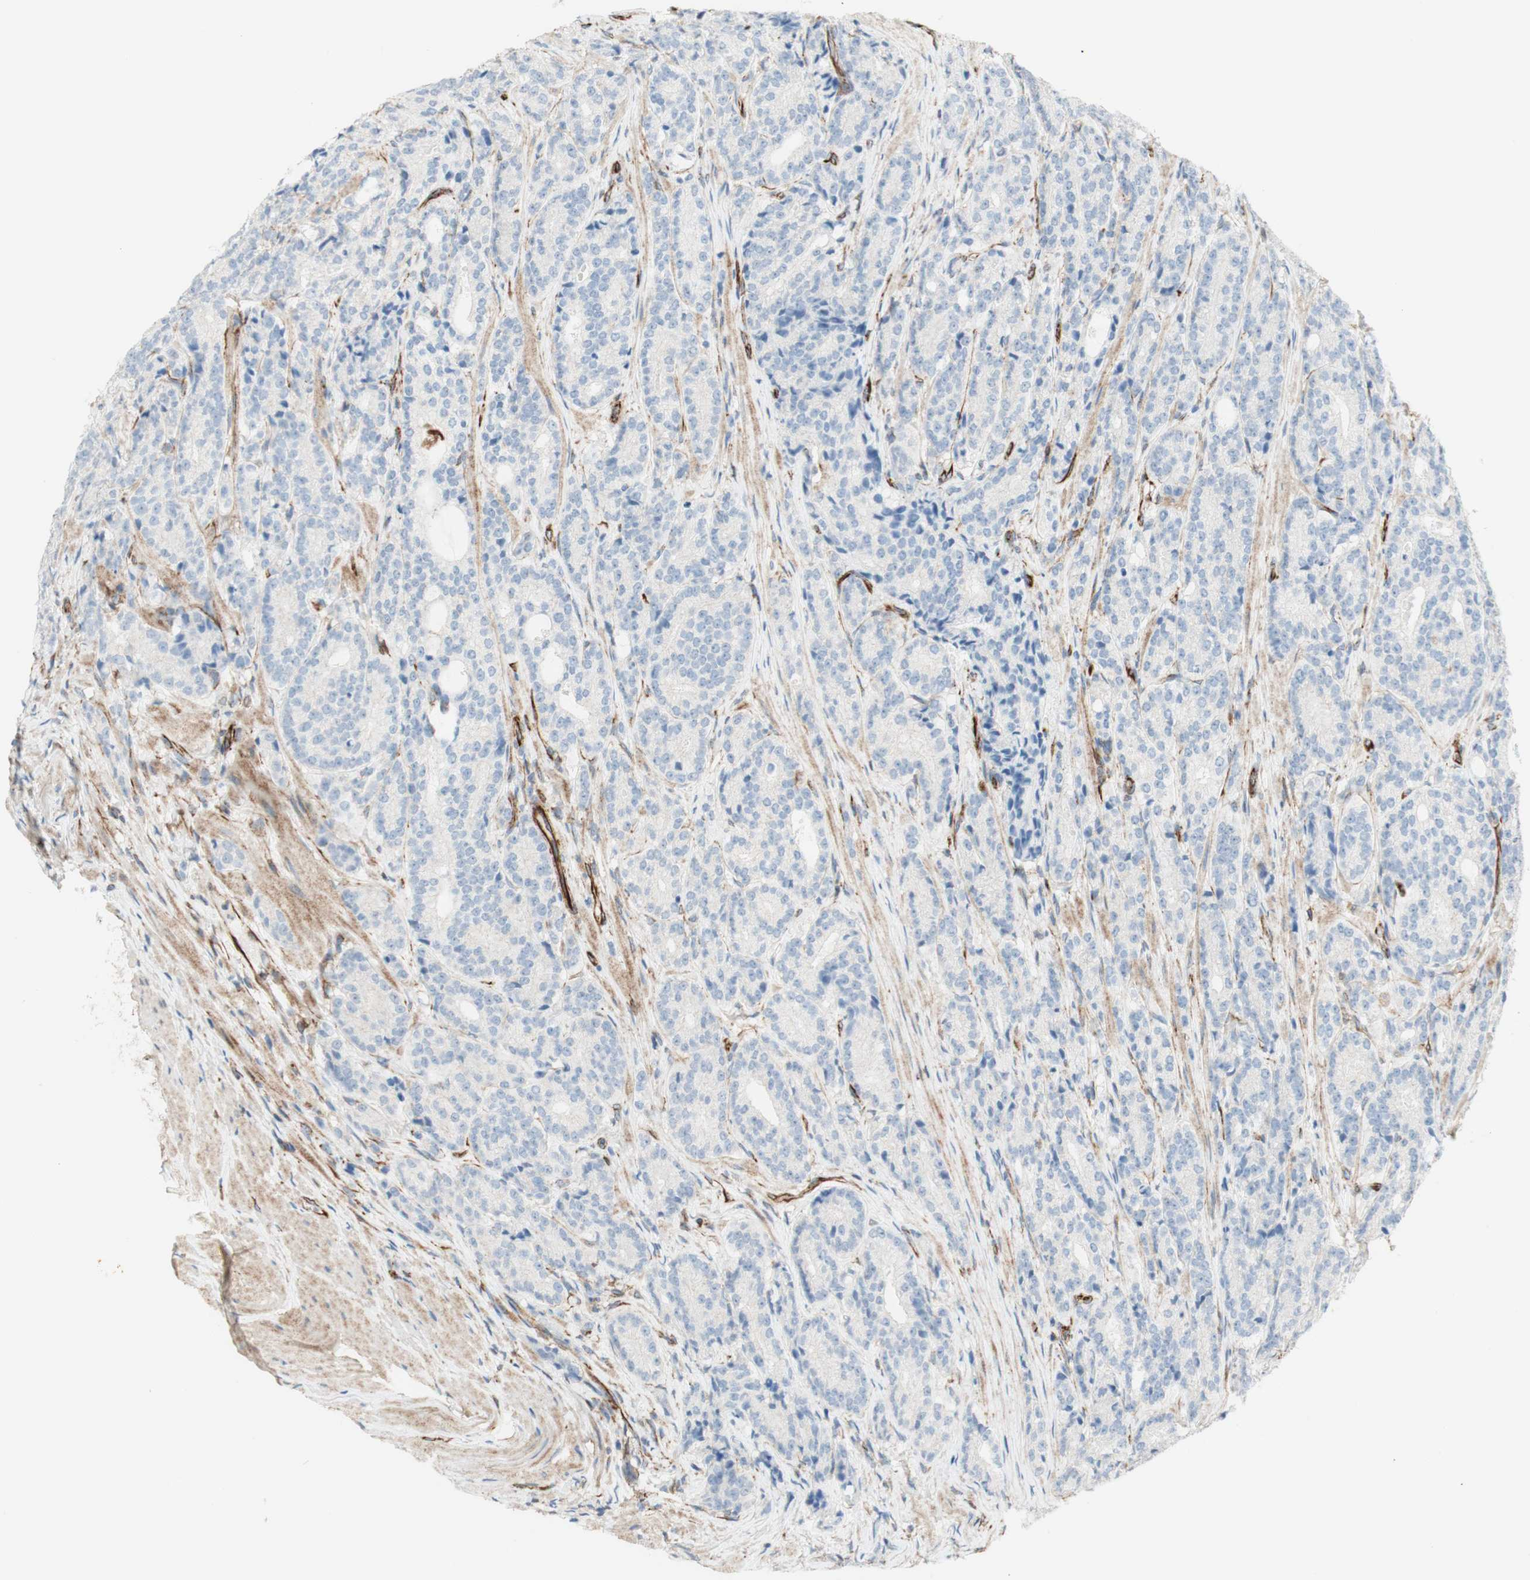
{"staining": {"intensity": "negative", "quantity": "none", "location": "none"}, "tissue": "prostate cancer", "cell_type": "Tumor cells", "image_type": "cancer", "snomed": [{"axis": "morphology", "description": "Adenocarcinoma, High grade"}, {"axis": "topography", "description": "Prostate"}], "caption": "Immunohistochemistry histopathology image of neoplastic tissue: human prostate adenocarcinoma (high-grade) stained with DAB shows no significant protein expression in tumor cells. The staining is performed using DAB brown chromogen with nuclei counter-stained in using hematoxylin.", "gene": "POU2AF1", "patient": {"sex": "male", "age": 61}}